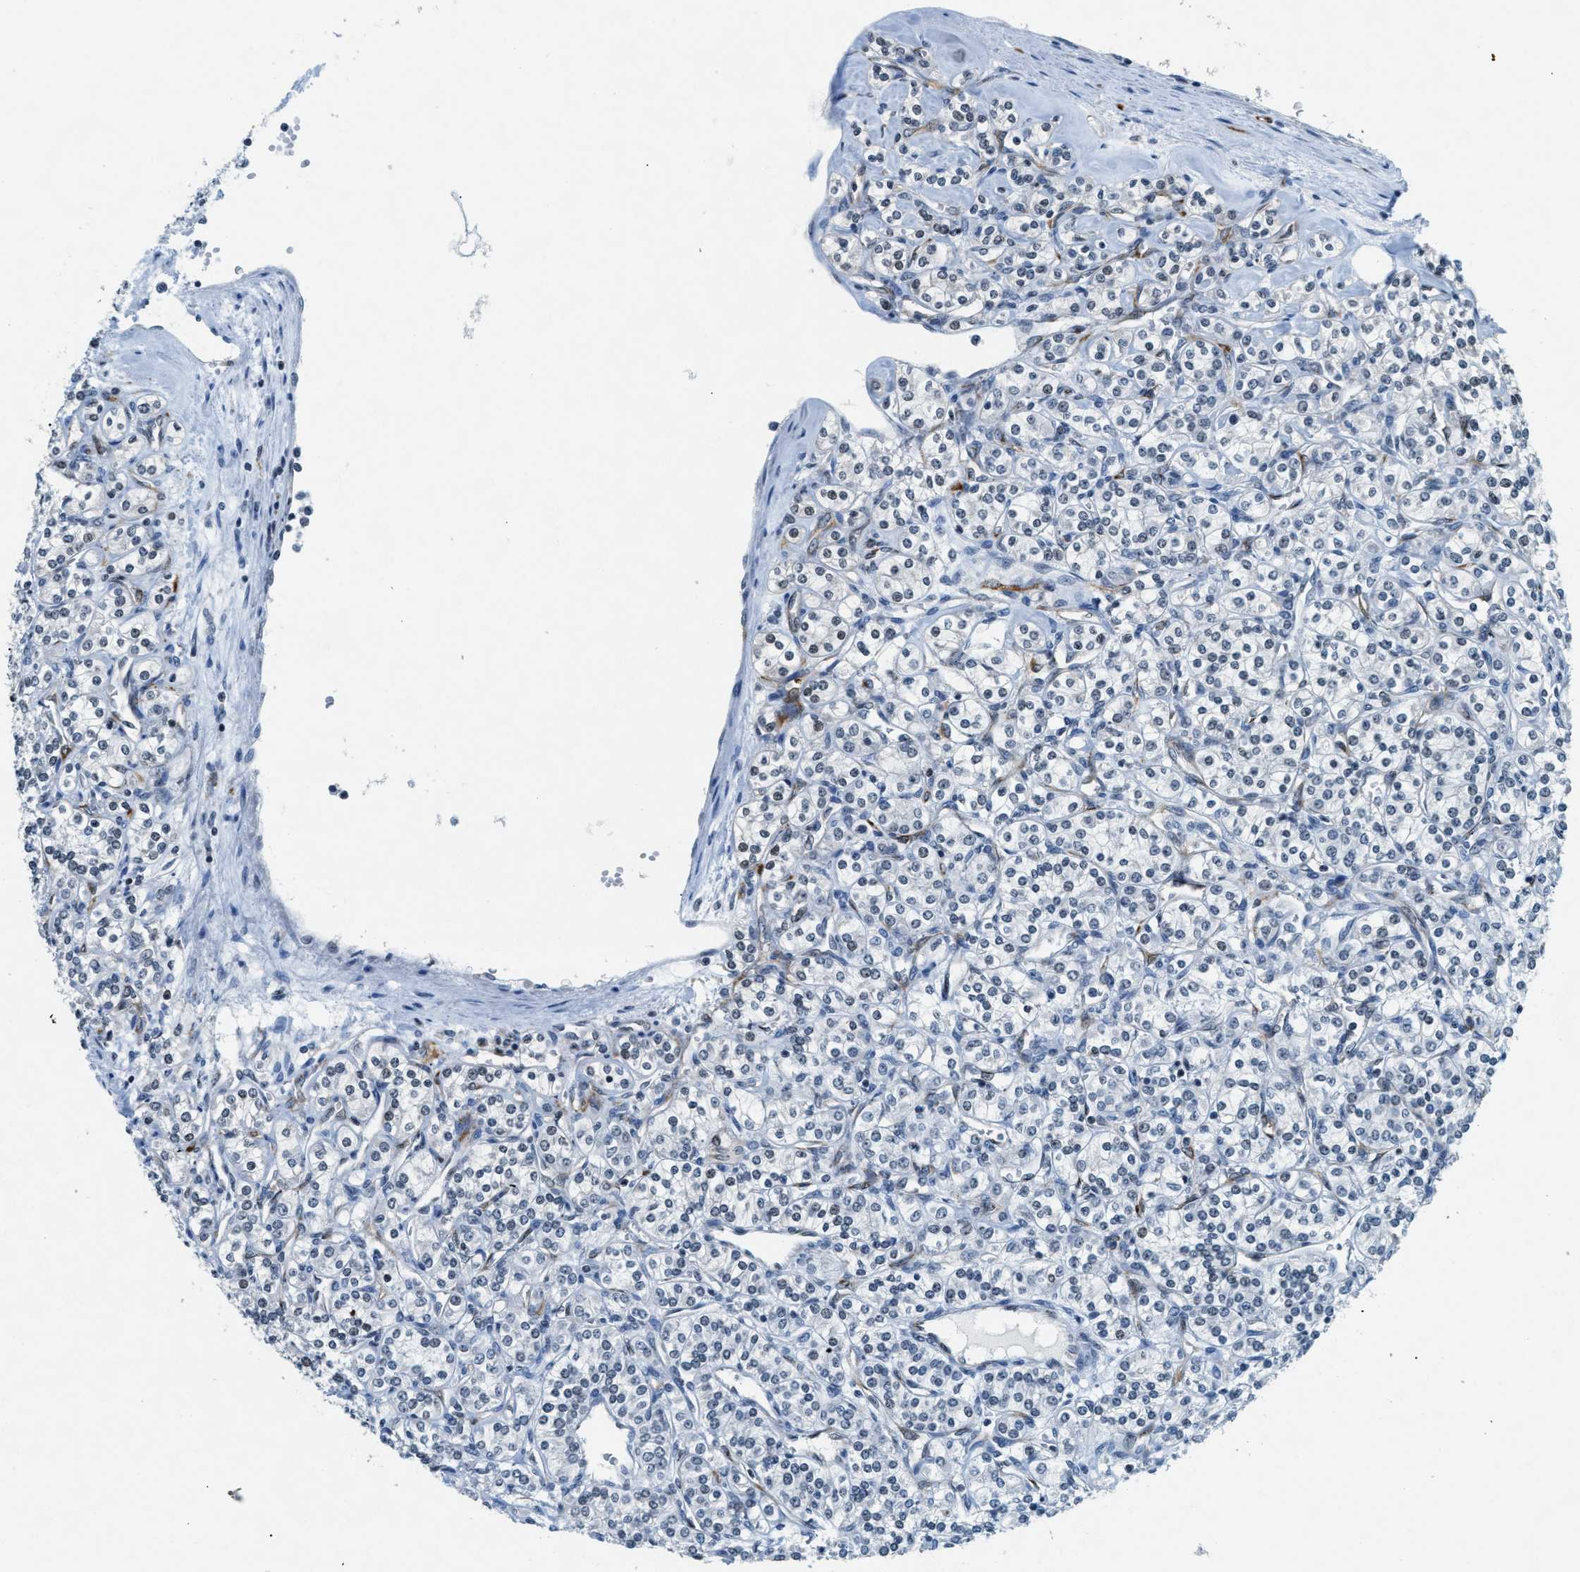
{"staining": {"intensity": "negative", "quantity": "none", "location": "none"}, "tissue": "renal cancer", "cell_type": "Tumor cells", "image_type": "cancer", "snomed": [{"axis": "morphology", "description": "Adenocarcinoma, NOS"}, {"axis": "topography", "description": "Kidney"}], "caption": "DAB immunohistochemical staining of renal cancer demonstrates no significant expression in tumor cells.", "gene": "UVRAG", "patient": {"sex": "male", "age": 77}}